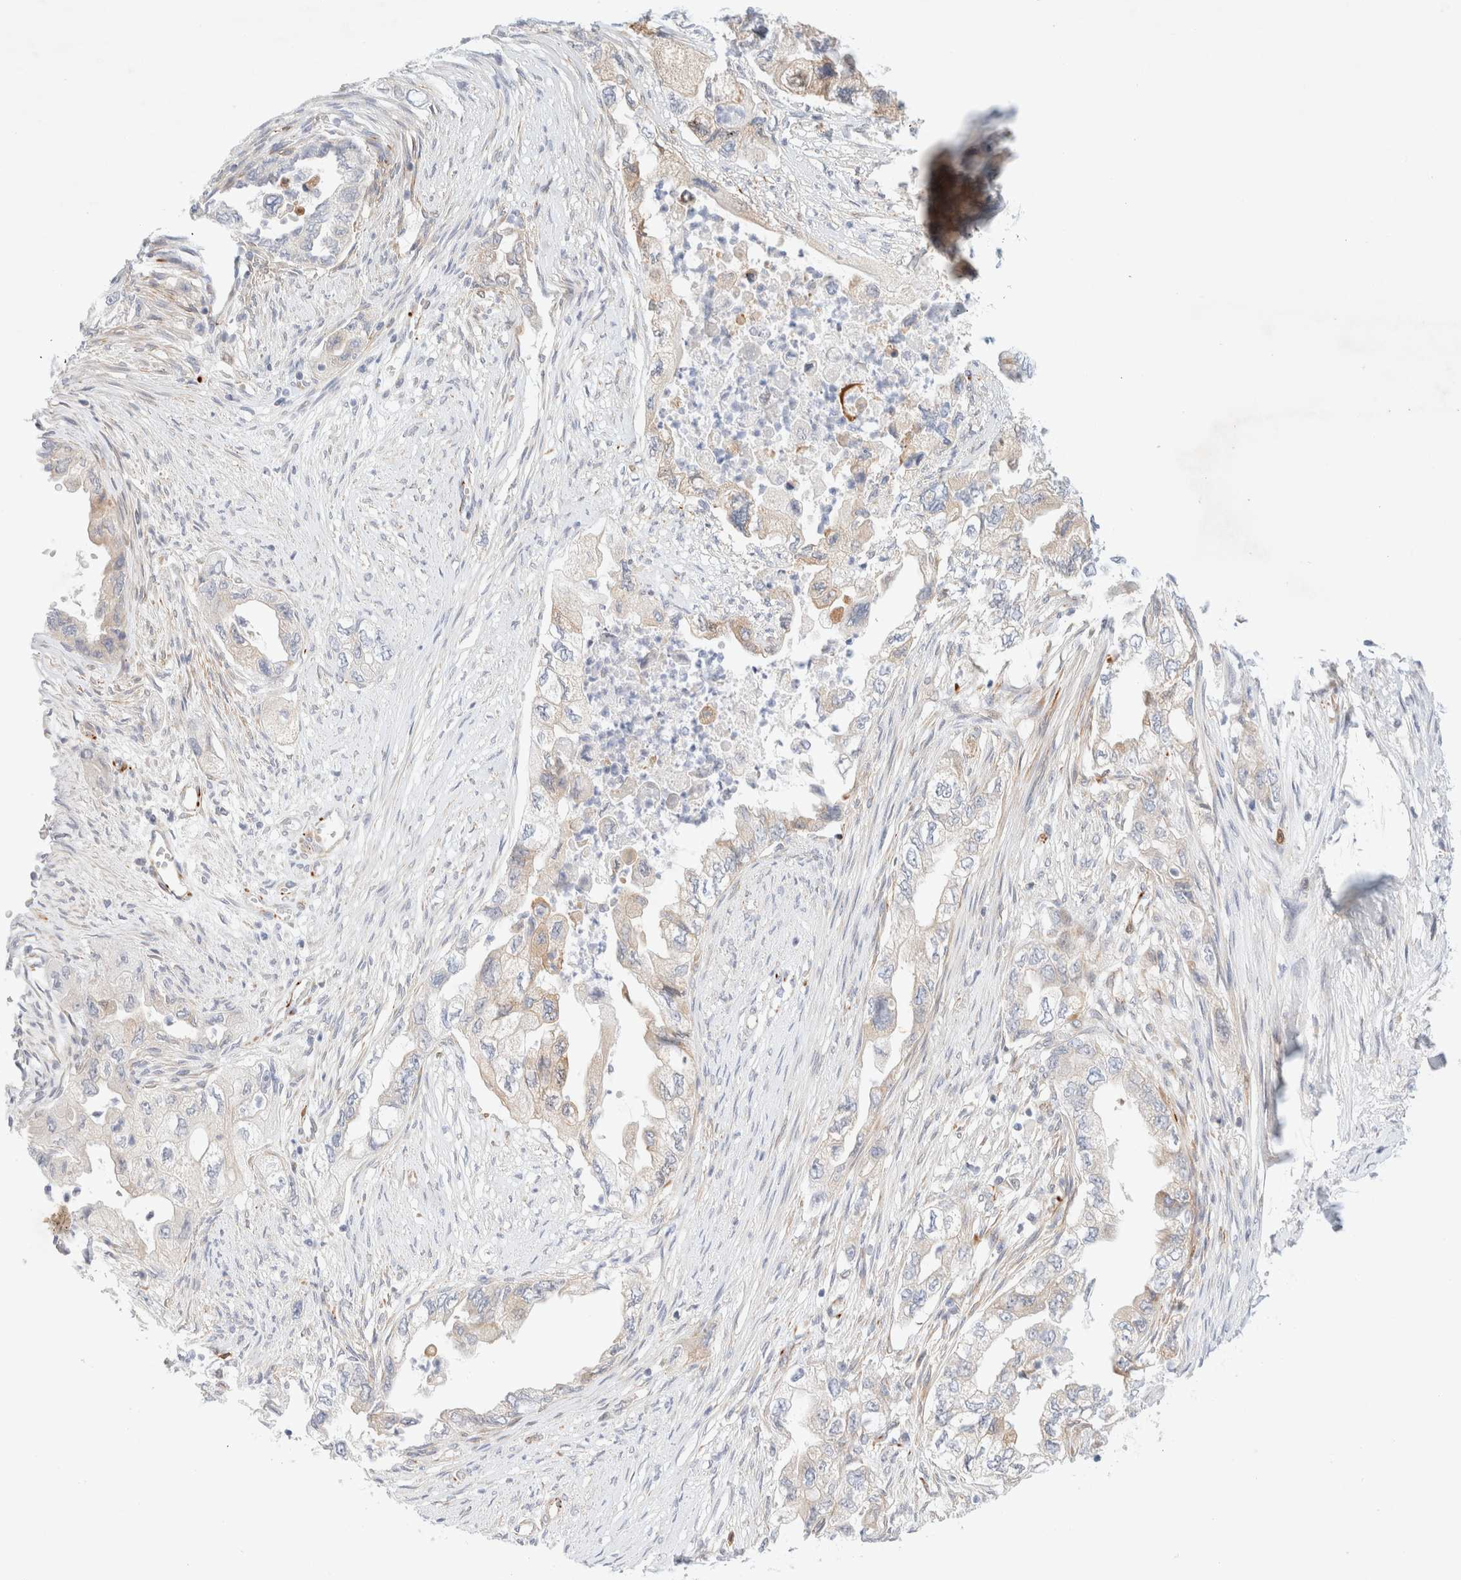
{"staining": {"intensity": "weak", "quantity": "<25%", "location": "cytoplasmic/membranous"}, "tissue": "pancreatic cancer", "cell_type": "Tumor cells", "image_type": "cancer", "snomed": [{"axis": "morphology", "description": "Adenocarcinoma, NOS"}, {"axis": "topography", "description": "Pancreas"}], "caption": "Pancreatic cancer (adenocarcinoma) was stained to show a protein in brown. There is no significant positivity in tumor cells. (DAB (3,3'-diaminobenzidine) immunohistochemistry, high magnification).", "gene": "SLC25A48", "patient": {"sex": "female", "age": 73}}